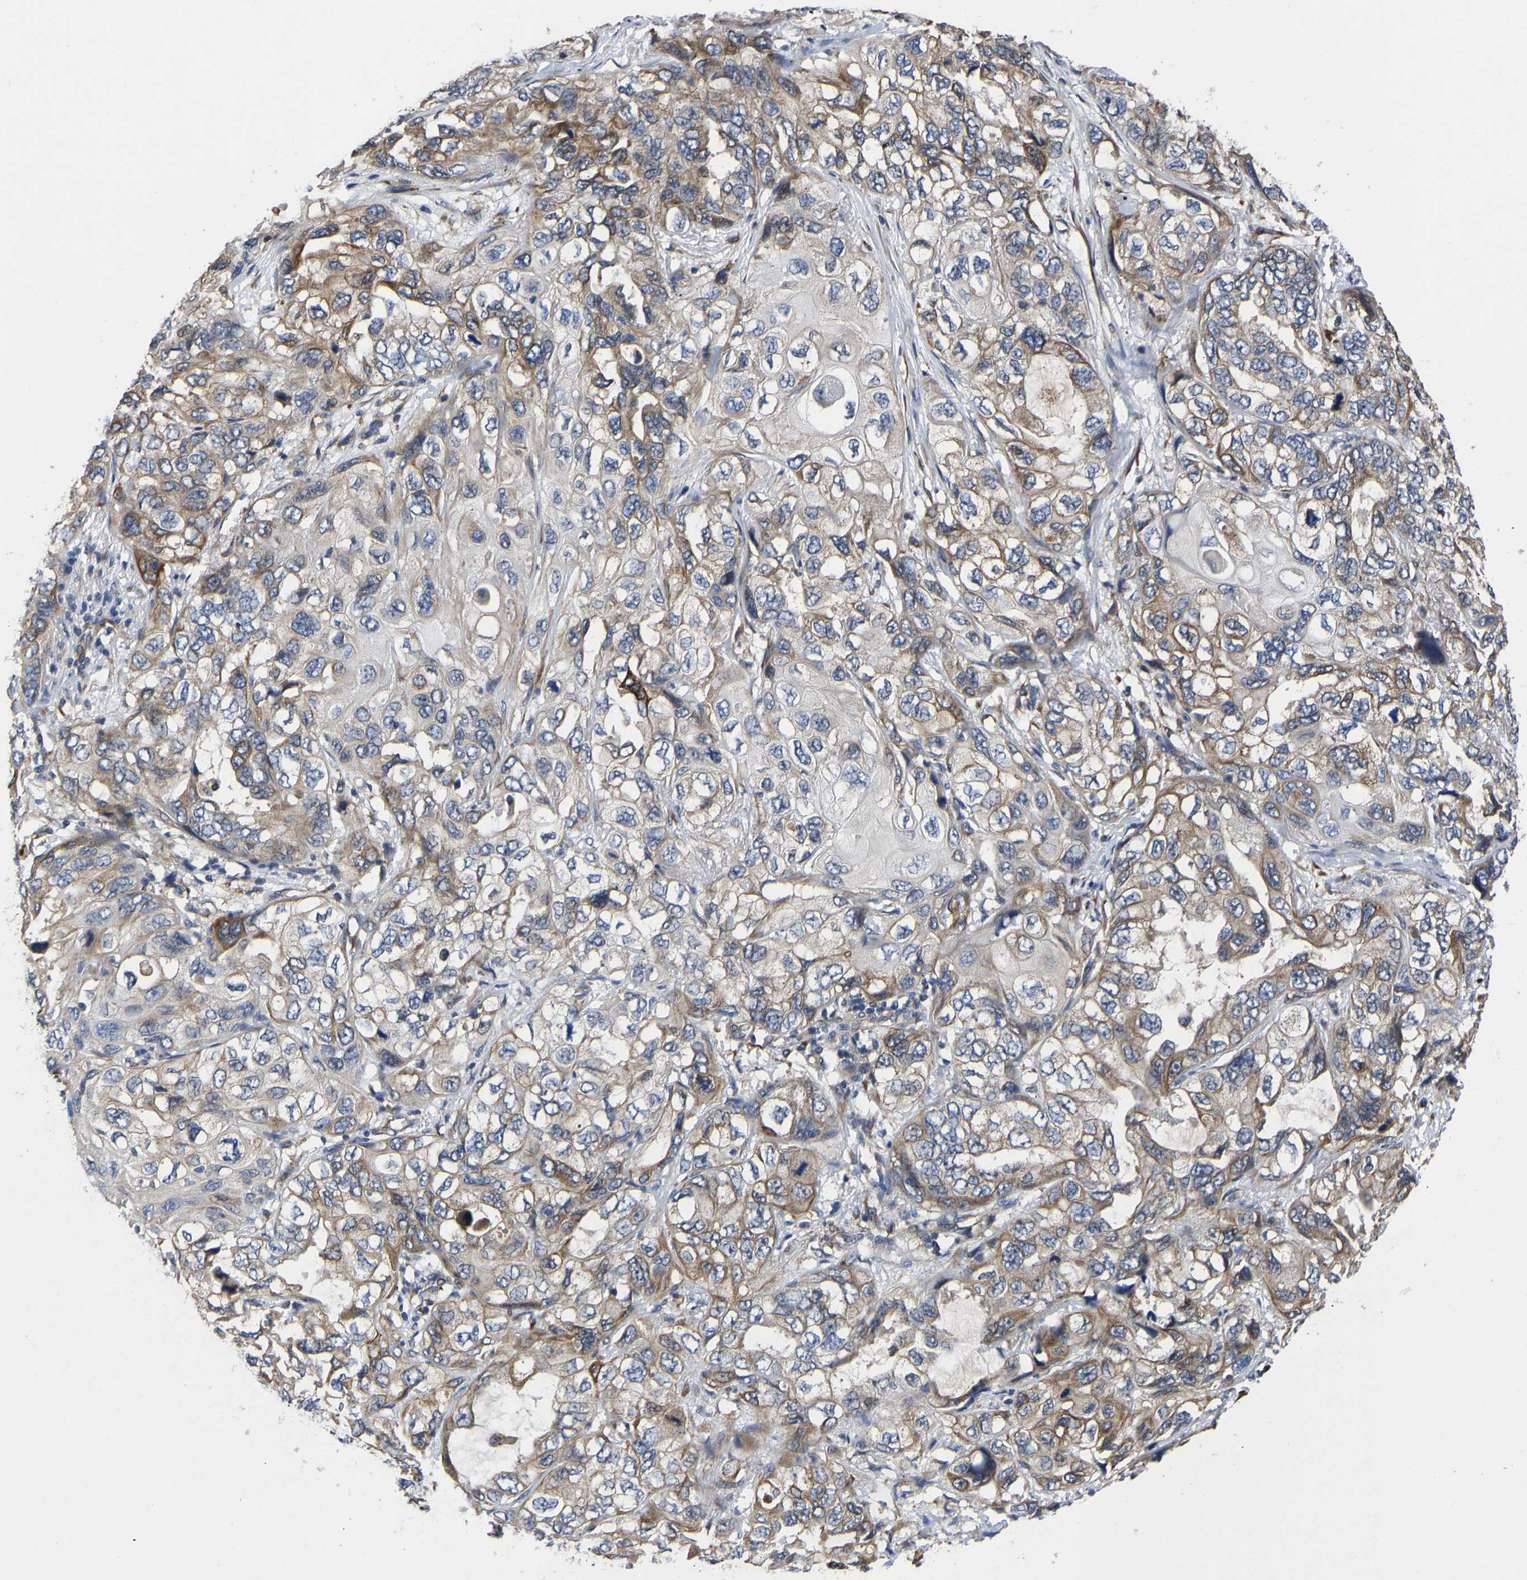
{"staining": {"intensity": "moderate", "quantity": "25%-75%", "location": "cytoplasmic/membranous"}, "tissue": "lung cancer", "cell_type": "Tumor cells", "image_type": "cancer", "snomed": [{"axis": "morphology", "description": "Squamous cell carcinoma, NOS"}, {"axis": "topography", "description": "Lung"}], "caption": "A medium amount of moderate cytoplasmic/membranous positivity is seen in approximately 25%-75% of tumor cells in squamous cell carcinoma (lung) tissue. The protein of interest is shown in brown color, while the nuclei are stained blue.", "gene": "FRRS1", "patient": {"sex": "female", "age": 73}}